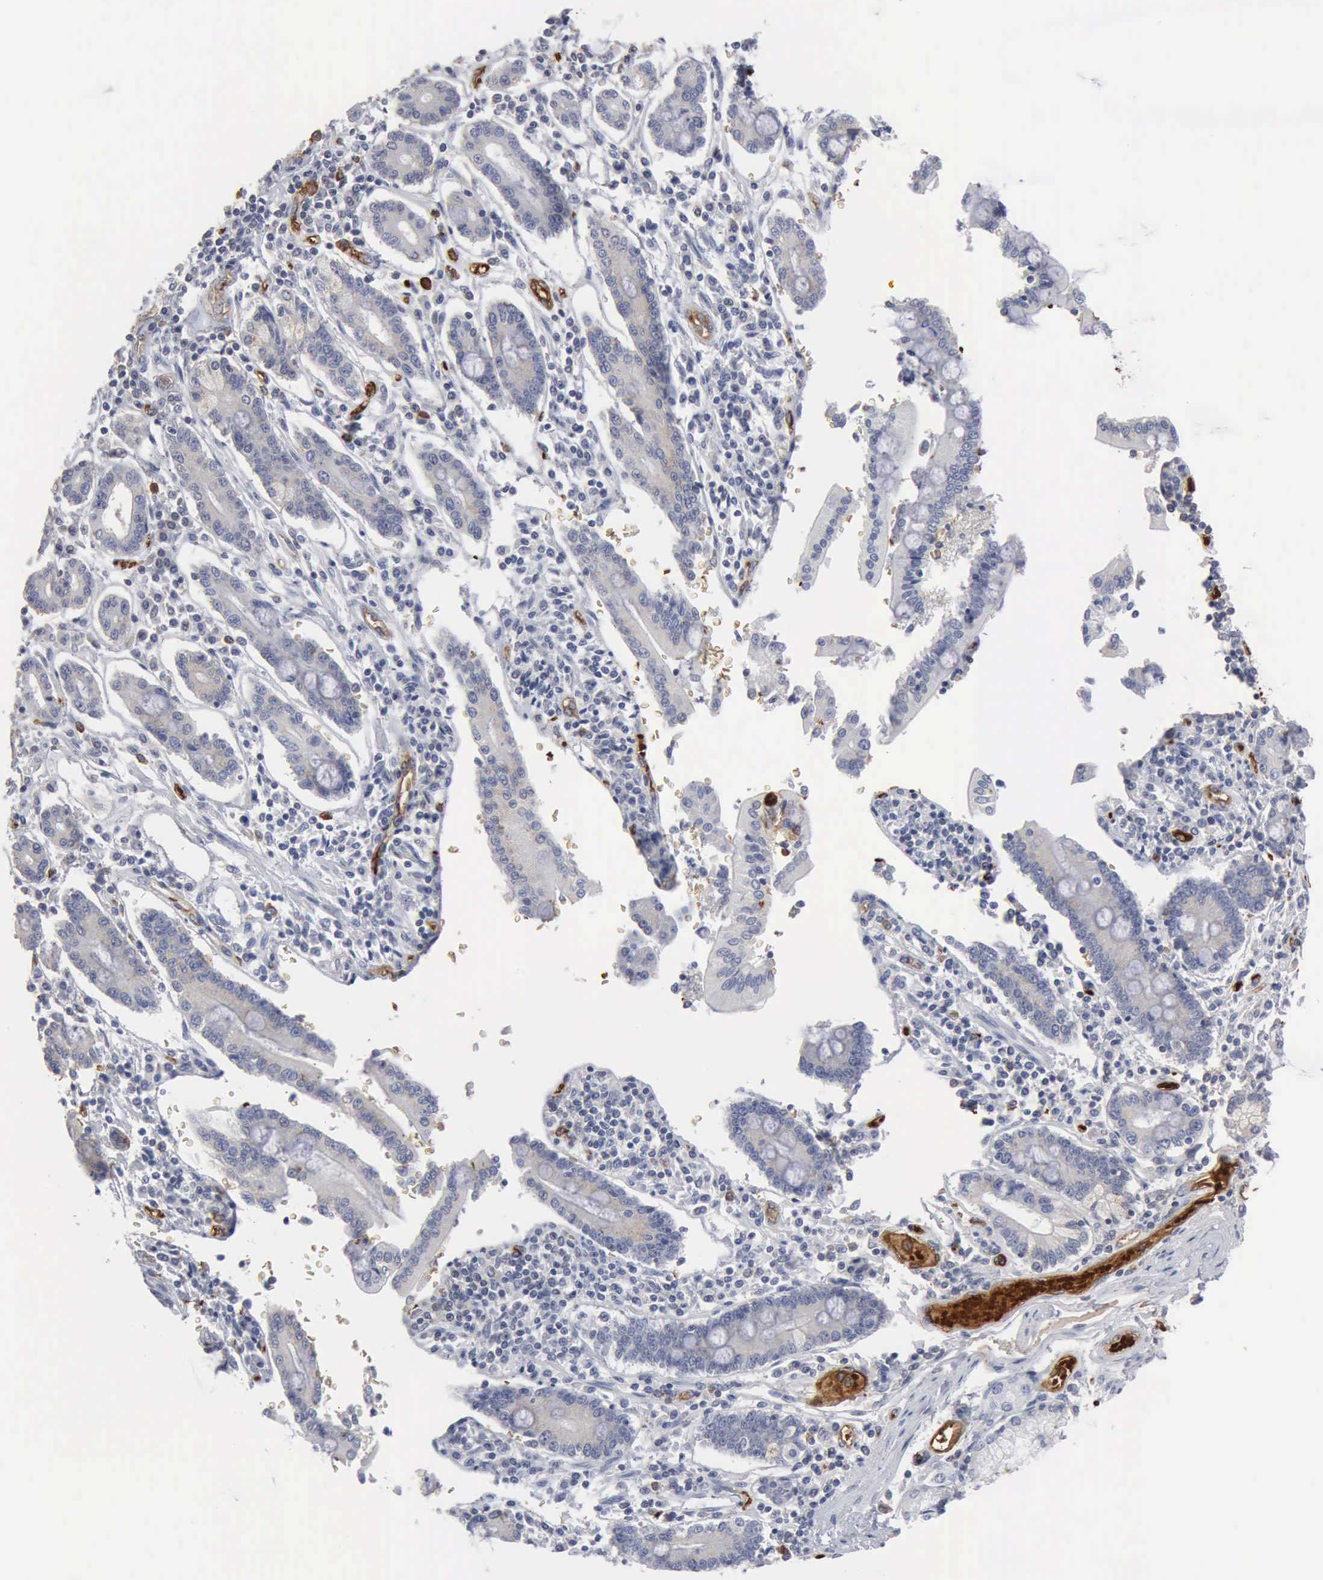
{"staining": {"intensity": "weak", "quantity": "<25%", "location": "cytoplasmic/membranous"}, "tissue": "pancreatic cancer", "cell_type": "Tumor cells", "image_type": "cancer", "snomed": [{"axis": "morphology", "description": "Adenocarcinoma, NOS"}, {"axis": "topography", "description": "Pancreas"}], "caption": "This is a micrograph of IHC staining of pancreatic adenocarcinoma, which shows no positivity in tumor cells.", "gene": "TGFB1", "patient": {"sex": "female", "age": 57}}